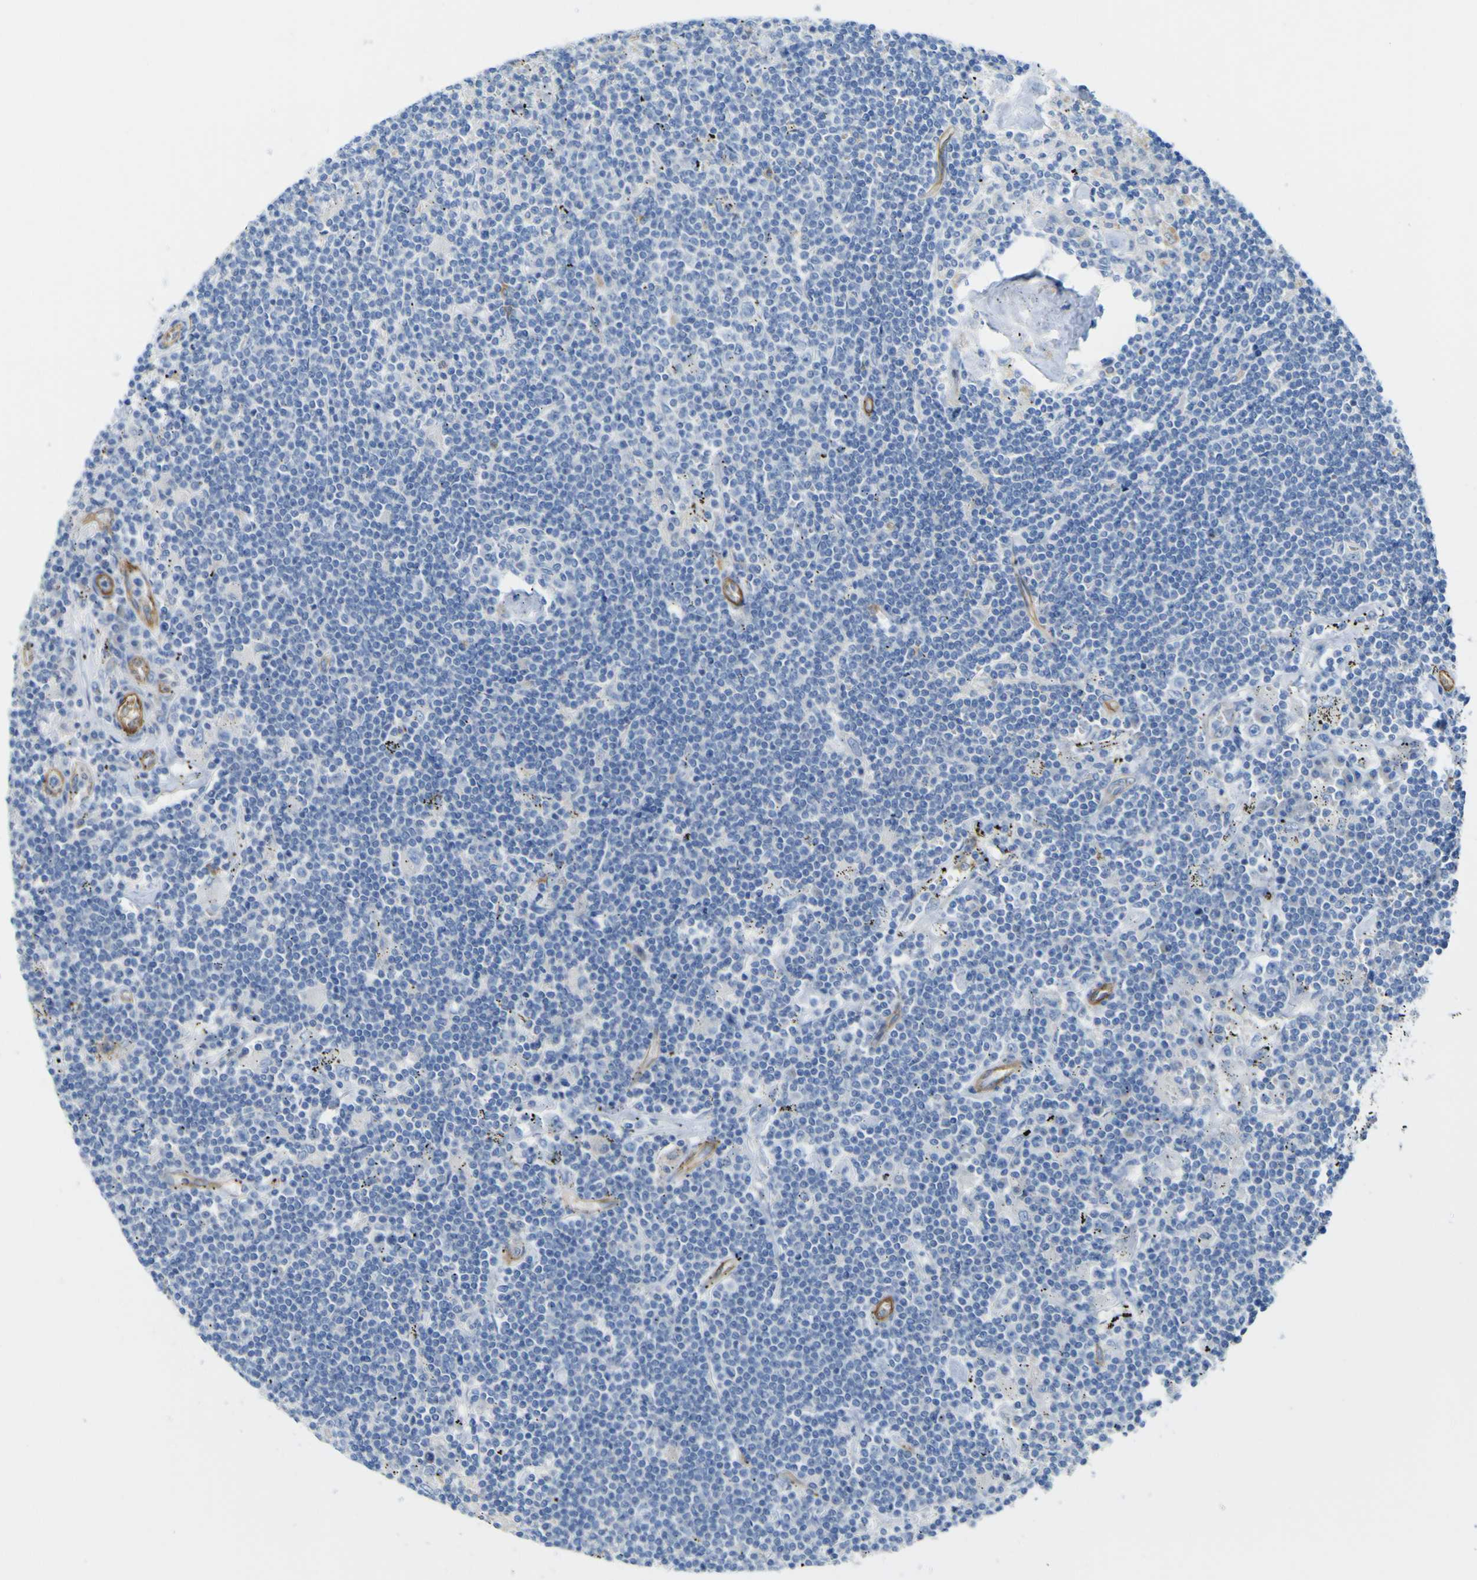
{"staining": {"intensity": "negative", "quantity": "none", "location": "none"}, "tissue": "lymphoma", "cell_type": "Tumor cells", "image_type": "cancer", "snomed": [{"axis": "morphology", "description": "Malignant lymphoma, non-Hodgkin's type, Low grade"}, {"axis": "topography", "description": "Spleen"}], "caption": "Lymphoma stained for a protein using IHC shows no staining tumor cells.", "gene": "CD93", "patient": {"sex": "male", "age": 76}}